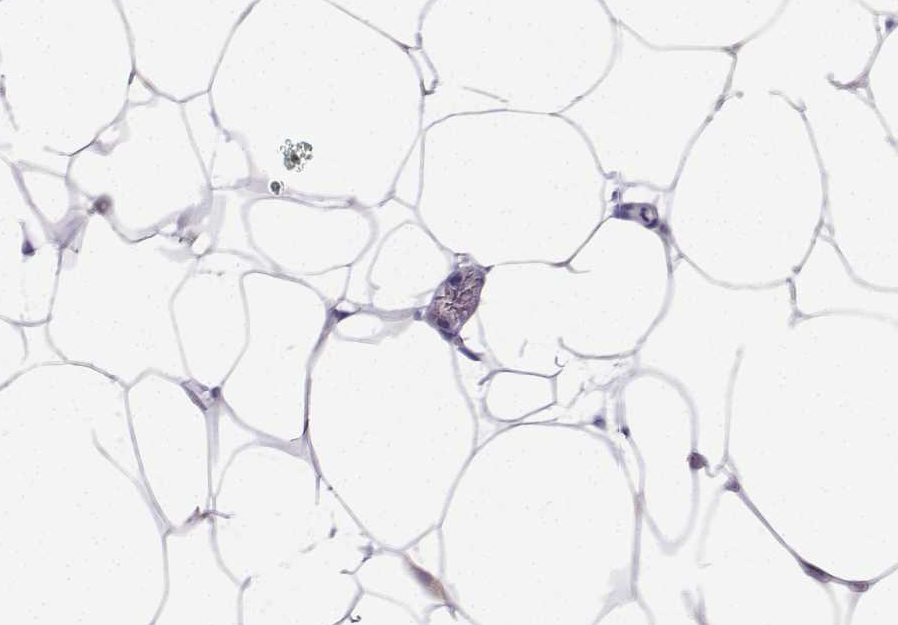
{"staining": {"intensity": "negative", "quantity": "none", "location": "none"}, "tissue": "adipose tissue", "cell_type": "Adipocytes", "image_type": "normal", "snomed": [{"axis": "morphology", "description": "Normal tissue, NOS"}, {"axis": "topography", "description": "Adipose tissue"}], "caption": "Adipose tissue was stained to show a protein in brown. There is no significant staining in adipocytes. The staining is performed using DAB (3,3'-diaminobenzidine) brown chromogen with nuclei counter-stained in using hematoxylin.", "gene": "SLC18A2", "patient": {"sex": "male", "age": 57}}